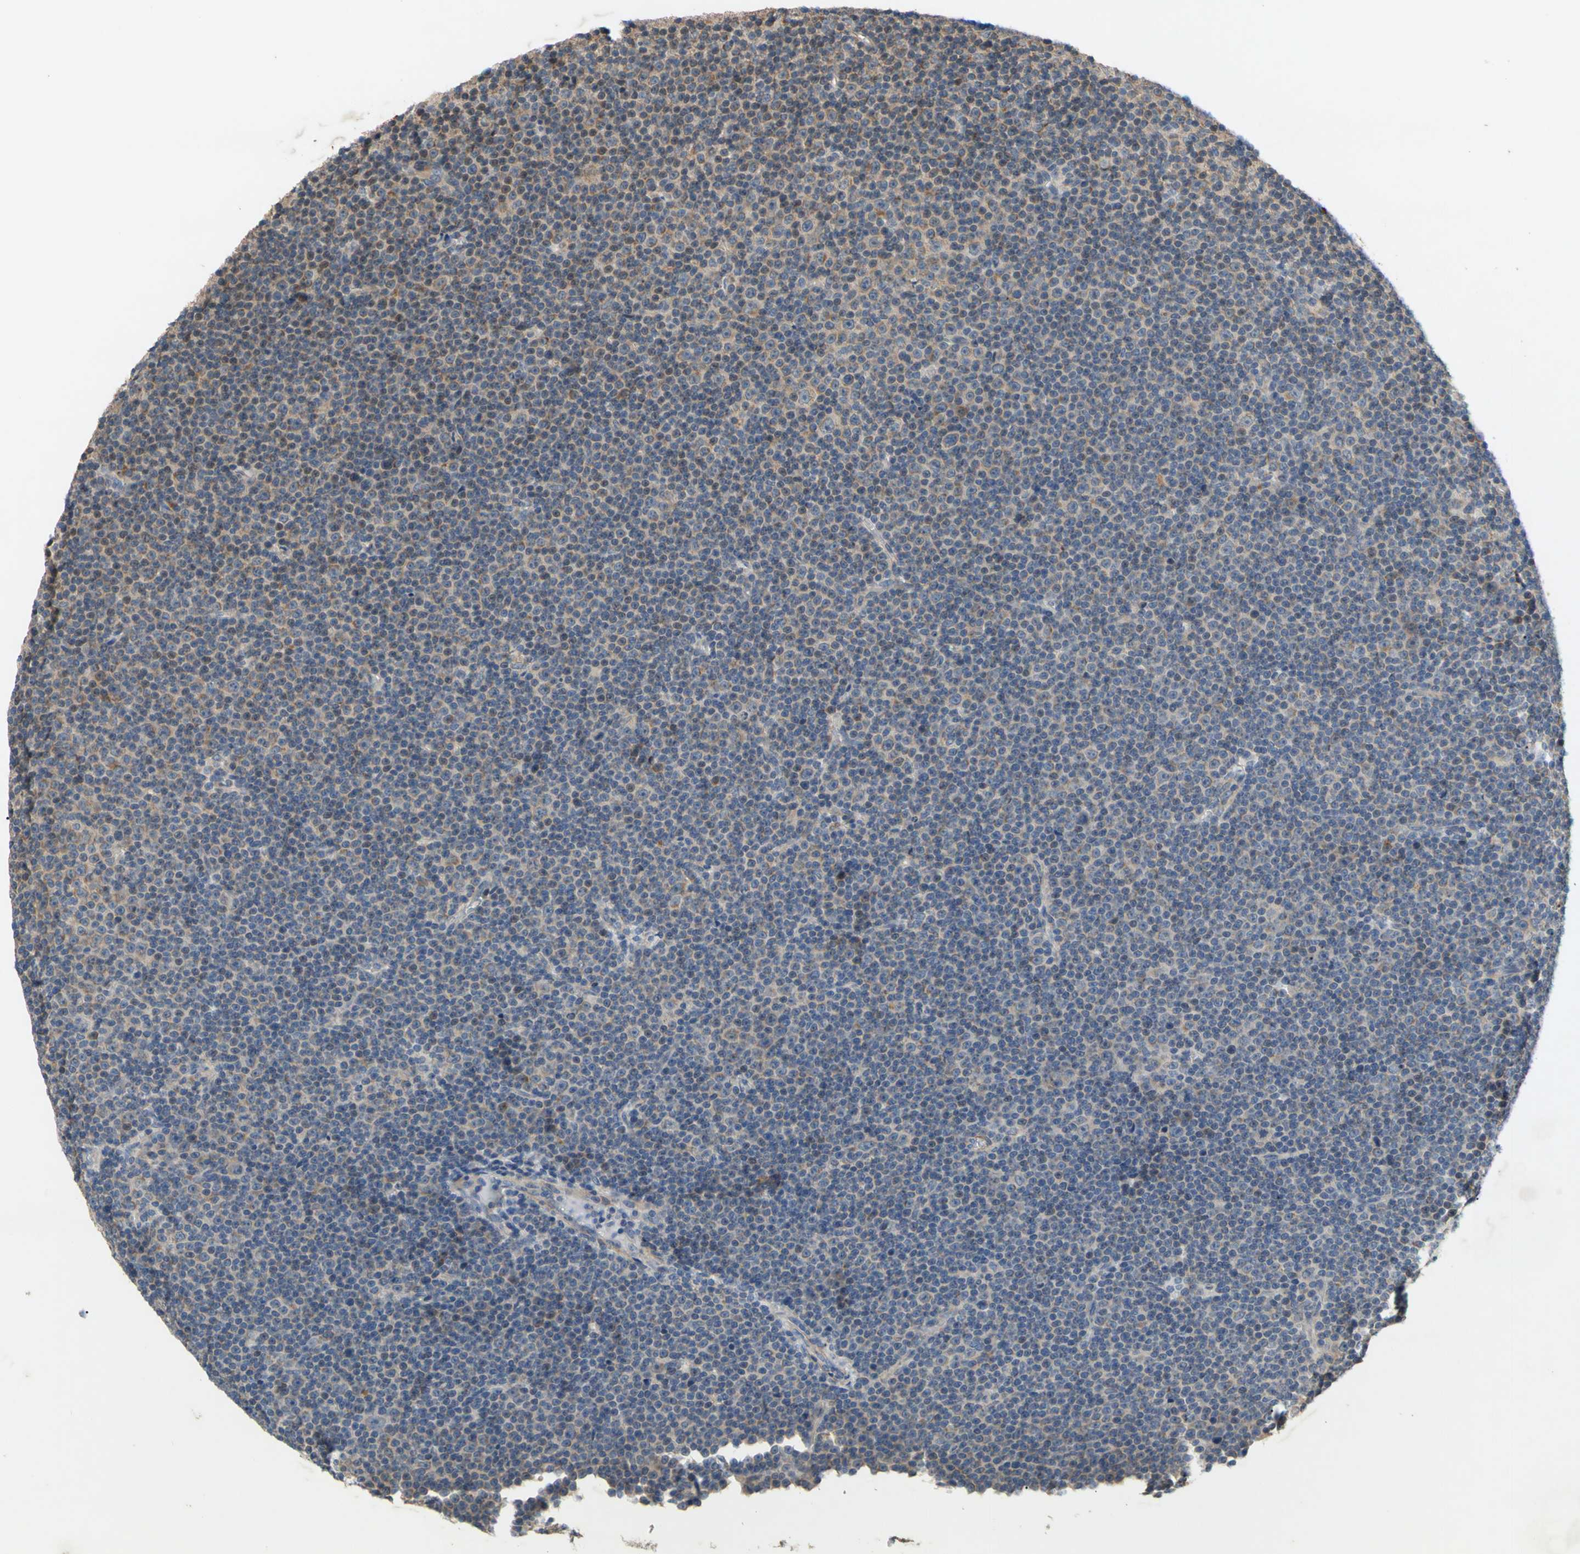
{"staining": {"intensity": "negative", "quantity": "none", "location": "none"}, "tissue": "lymphoma", "cell_type": "Tumor cells", "image_type": "cancer", "snomed": [{"axis": "morphology", "description": "Malignant lymphoma, non-Hodgkin's type, Low grade"}, {"axis": "topography", "description": "Lymph node"}], "caption": "High magnification brightfield microscopy of malignant lymphoma, non-Hodgkin's type (low-grade) stained with DAB (3,3'-diaminobenzidine) (brown) and counterstained with hematoxylin (blue): tumor cells show no significant expression.", "gene": "PARD6A", "patient": {"sex": "female", "age": 67}}